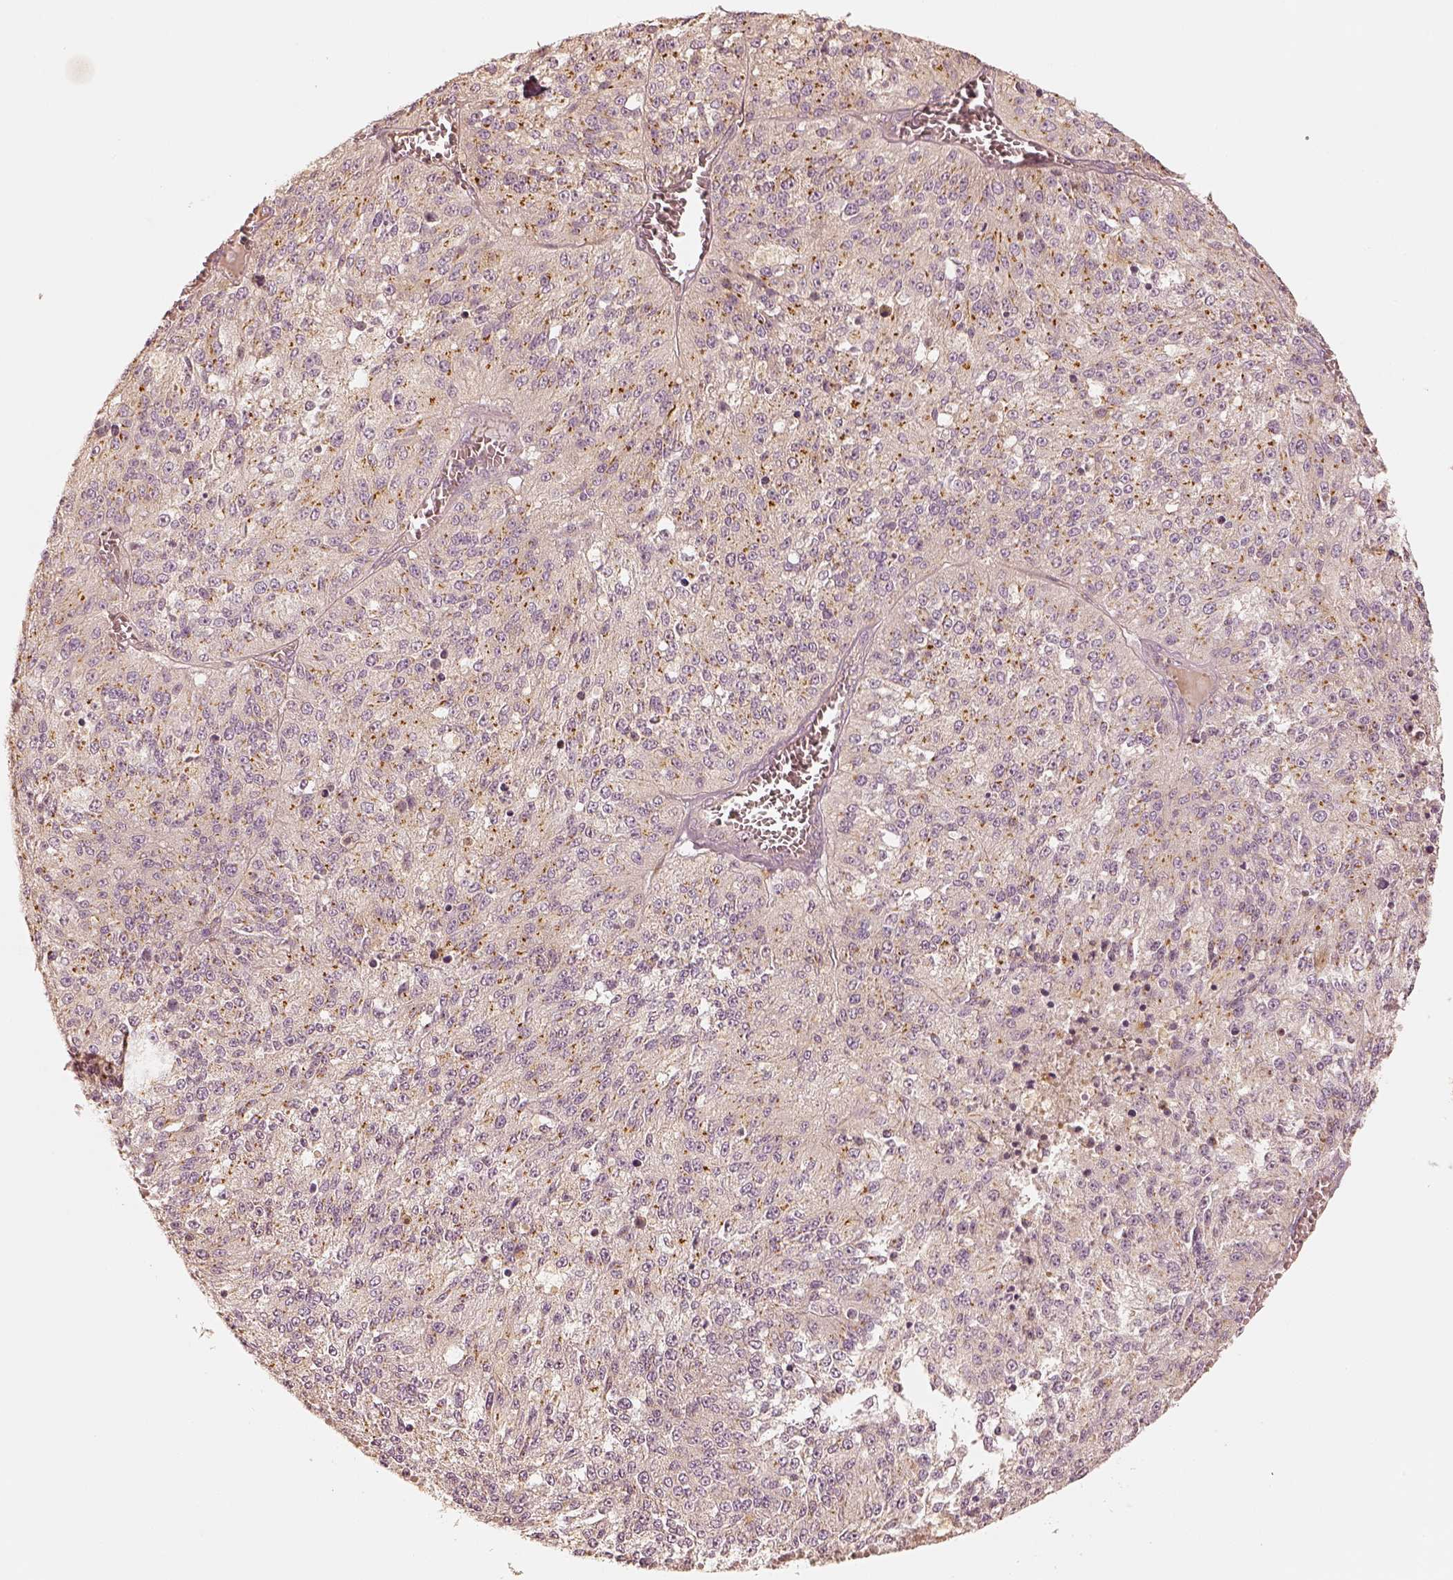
{"staining": {"intensity": "moderate", "quantity": "25%-75%", "location": "cytoplasmic/membranous"}, "tissue": "melanoma", "cell_type": "Tumor cells", "image_type": "cancer", "snomed": [{"axis": "morphology", "description": "Malignant melanoma, Metastatic site"}, {"axis": "topography", "description": "Lymph node"}], "caption": "An image showing moderate cytoplasmic/membranous positivity in approximately 25%-75% of tumor cells in malignant melanoma (metastatic site), as visualized by brown immunohistochemical staining.", "gene": "GORASP2", "patient": {"sex": "female", "age": 64}}